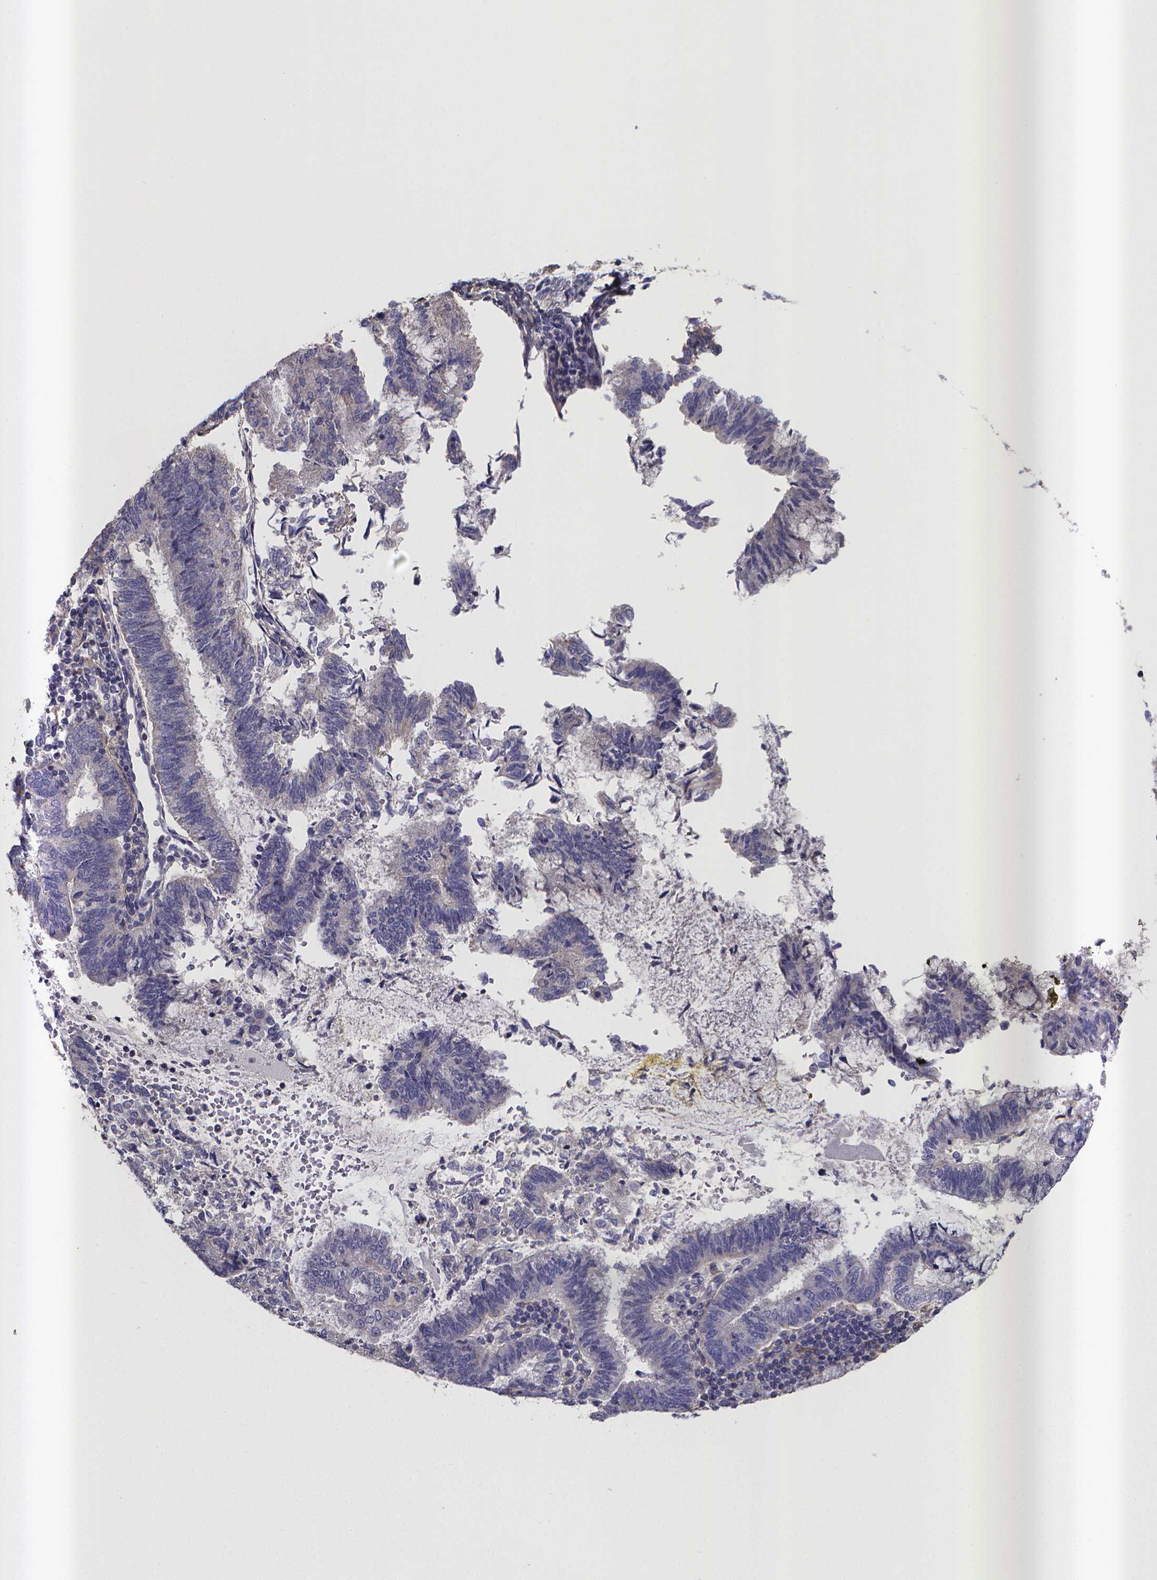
{"staining": {"intensity": "negative", "quantity": "none", "location": "none"}, "tissue": "endometrial cancer", "cell_type": "Tumor cells", "image_type": "cancer", "snomed": [{"axis": "morphology", "description": "Adenocarcinoma, NOS"}, {"axis": "topography", "description": "Endometrium"}], "caption": "DAB immunohistochemical staining of human endometrial cancer shows no significant expression in tumor cells.", "gene": "RERG", "patient": {"sex": "female", "age": 65}}